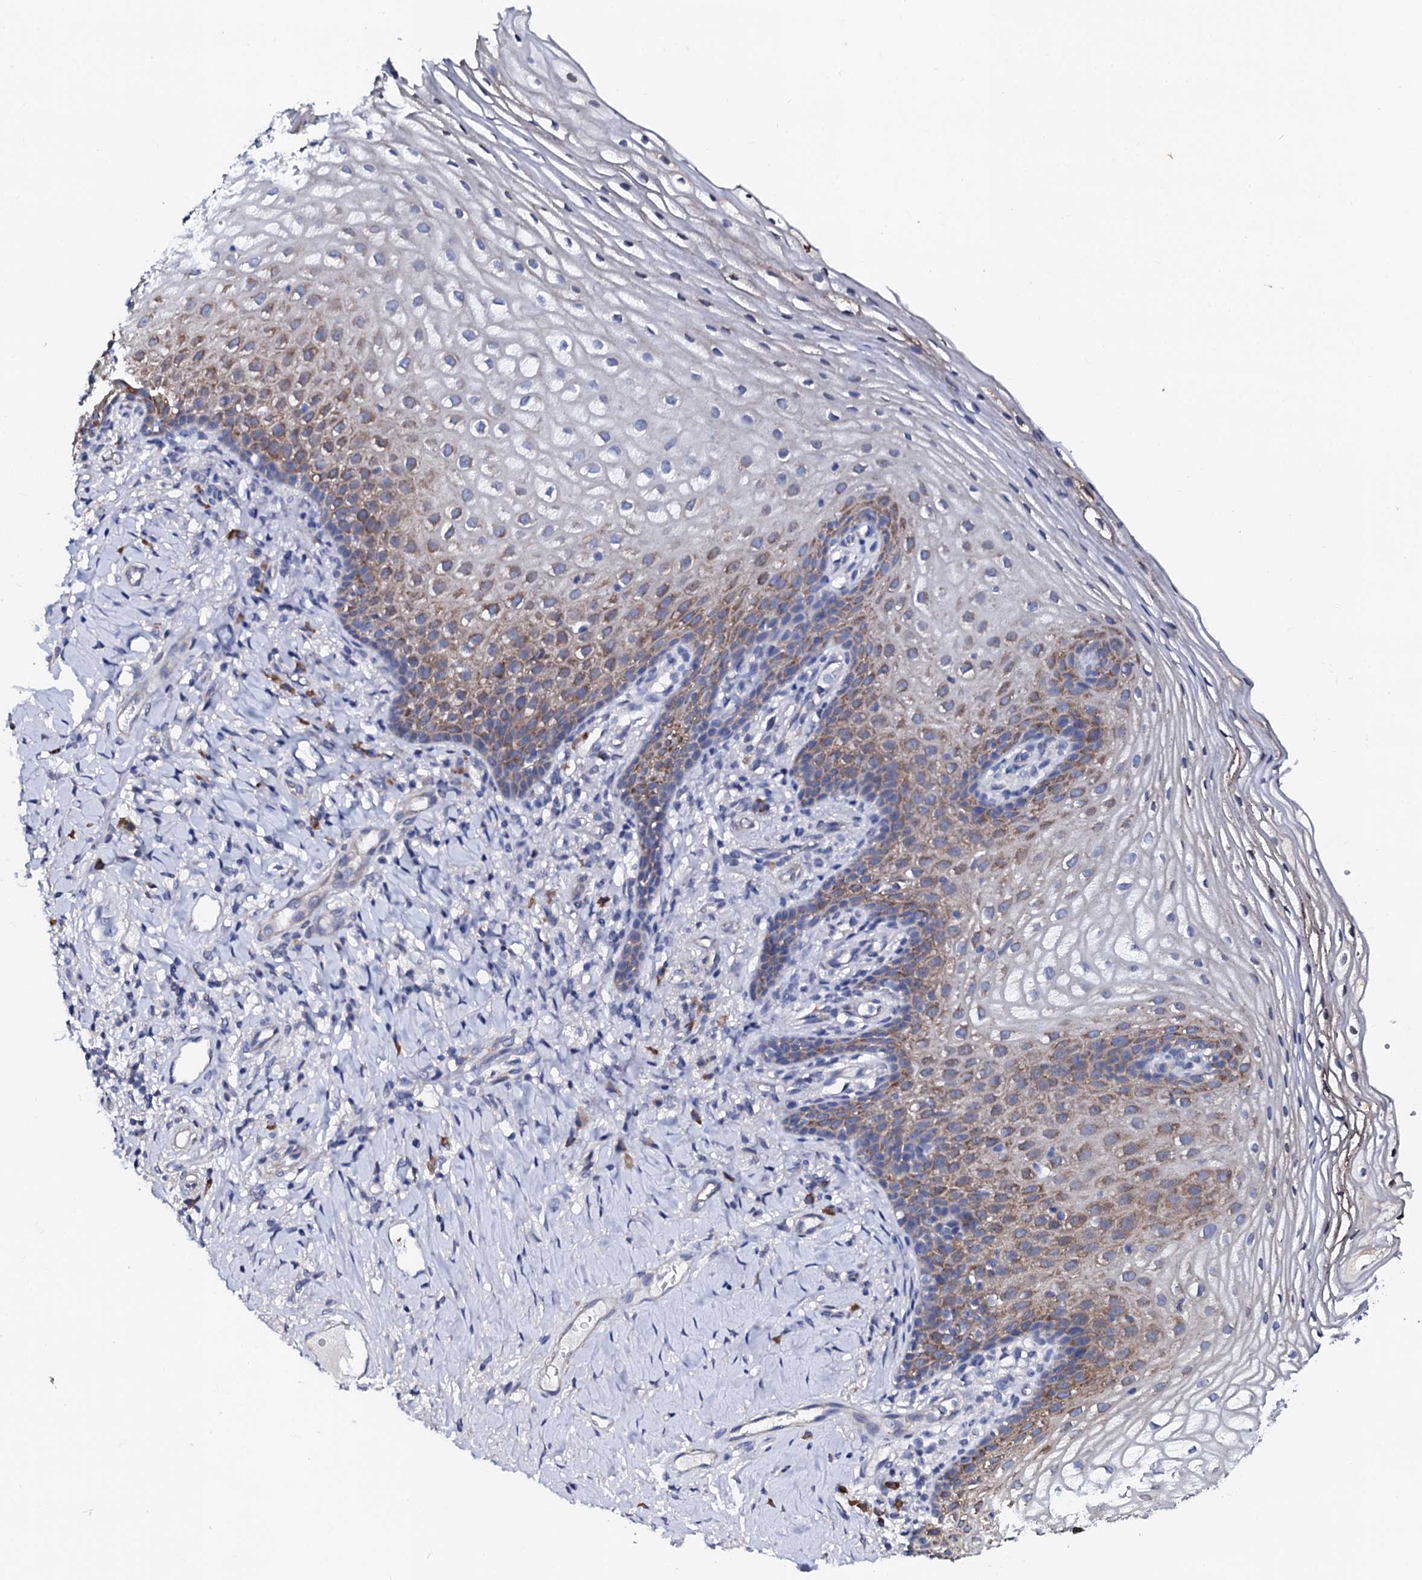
{"staining": {"intensity": "moderate", "quantity": "25%-75%", "location": "cytoplasmic/membranous"}, "tissue": "vagina", "cell_type": "Squamous epithelial cells", "image_type": "normal", "snomed": [{"axis": "morphology", "description": "Normal tissue, NOS"}, {"axis": "topography", "description": "Vagina"}], "caption": "High-power microscopy captured an immunohistochemistry image of benign vagina, revealing moderate cytoplasmic/membranous expression in approximately 25%-75% of squamous epithelial cells. The staining is performed using DAB brown chromogen to label protein expression. The nuclei are counter-stained blue using hematoxylin.", "gene": "NUP58", "patient": {"sex": "female", "age": 60}}